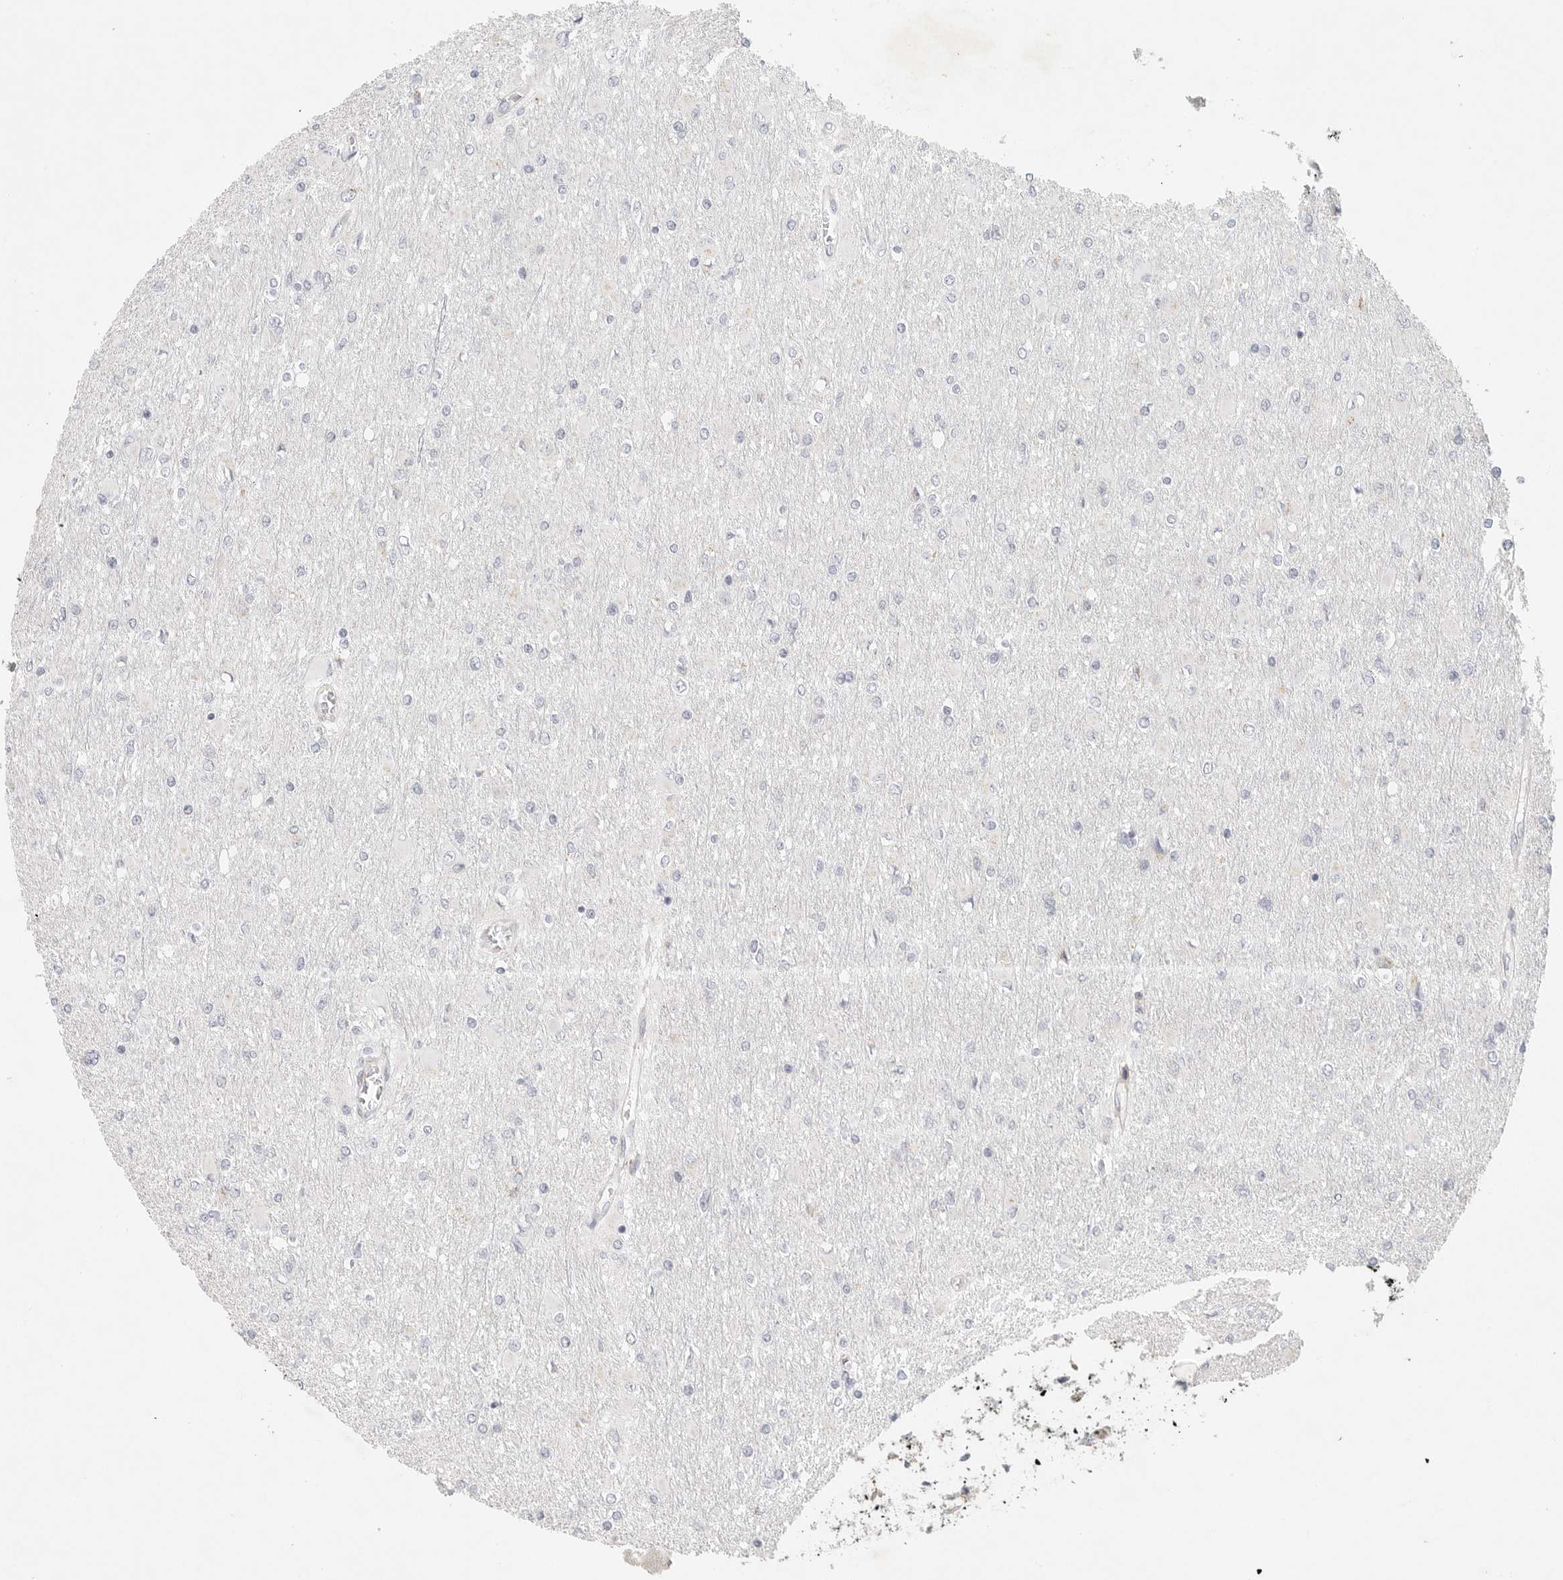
{"staining": {"intensity": "negative", "quantity": "none", "location": "none"}, "tissue": "glioma", "cell_type": "Tumor cells", "image_type": "cancer", "snomed": [{"axis": "morphology", "description": "Glioma, malignant, High grade"}, {"axis": "topography", "description": "Cerebral cortex"}], "caption": "Tumor cells are negative for protein expression in human malignant glioma (high-grade).", "gene": "SLC25A26", "patient": {"sex": "female", "age": 36}}